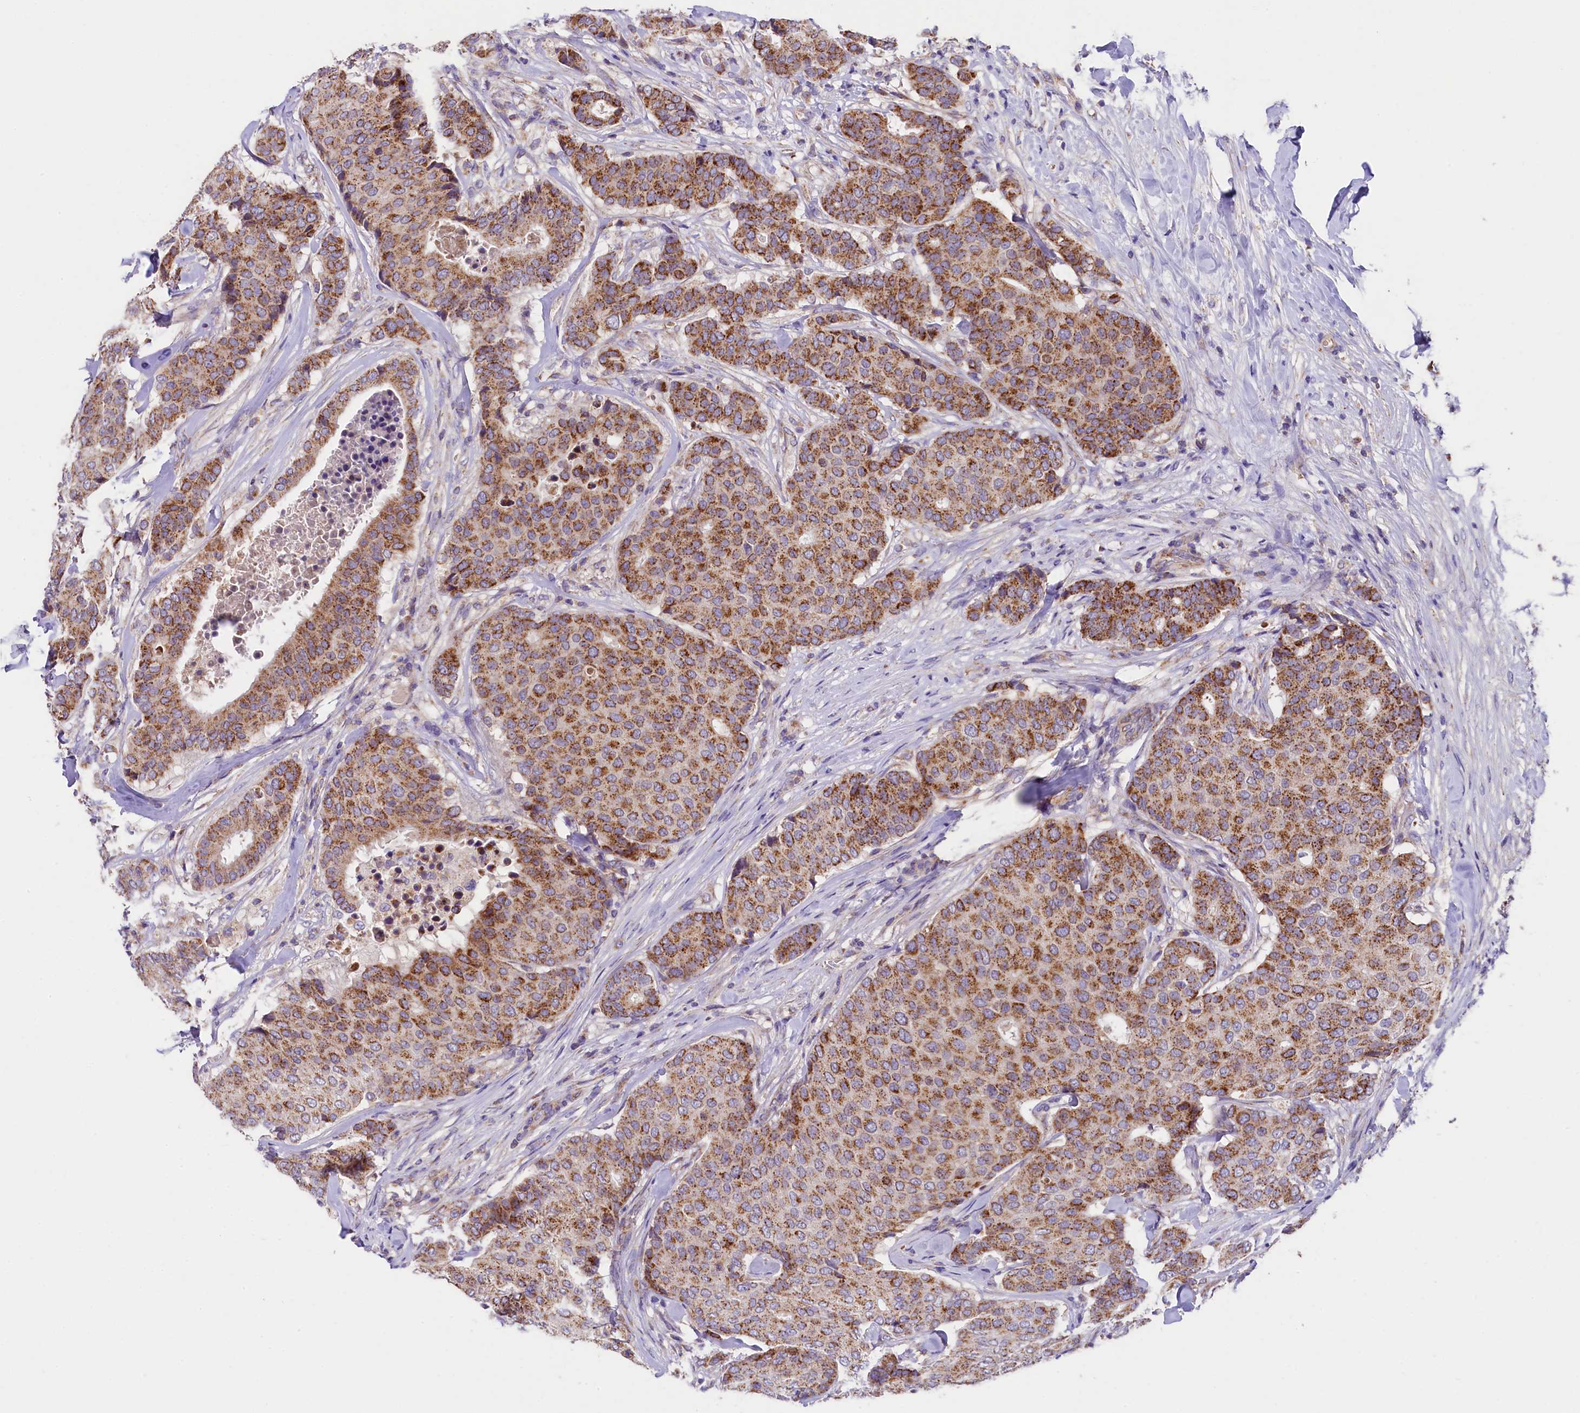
{"staining": {"intensity": "moderate", "quantity": ">75%", "location": "cytoplasmic/membranous"}, "tissue": "breast cancer", "cell_type": "Tumor cells", "image_type": "cancer", "snomed": [{"axis": "morphology", "description": "Duct carcinoma"}, {"axis": "topography", "description": "Breast"}], "caption": "IHC of intraductal carcinoma (breast) exhibits medium levels of moderate cytoplasmic/membranous positivity in approximately >75% of tumor cells.", "gene": "PMPCB", "patient": {"sex": "female", "age": 75}}